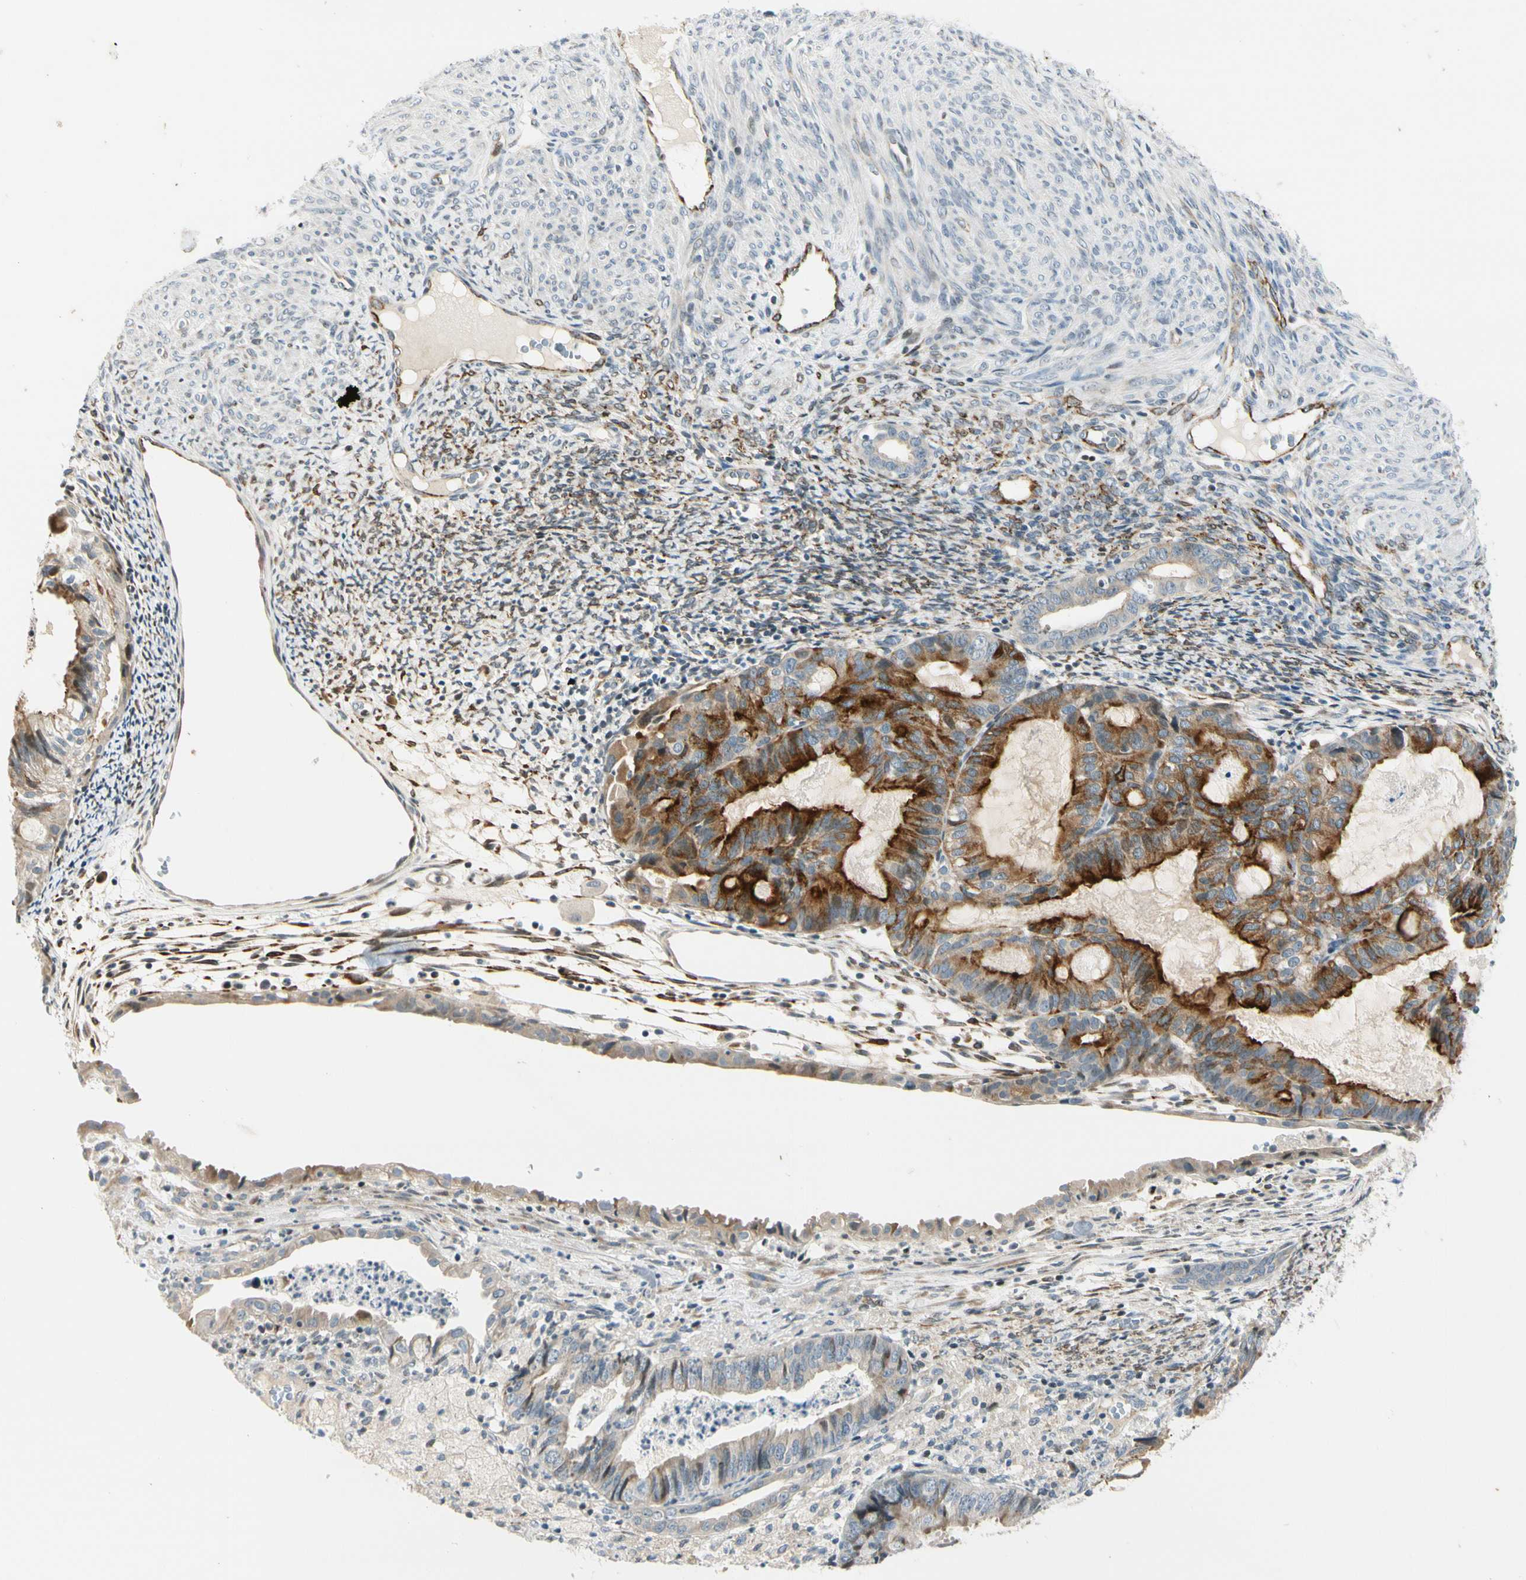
{"staining": {"intensity": "strong", "quantity": "<25%", "location": "cytoplasmic/membranous"}, "tissue": "cervical cancer", "cell_type": "Tumor cells", "image_type": "cancer", "snomed": [{"axis": "morphology", "description": "Normal tissue, NOS"}, {"axis": "morphology", "description": "Adenocarcinoma, NOS"}, {"axis": "topography", "description": "Cervix"}, {"axis": "topography", "description": "Endometrium"}], "caption": "Strong cytoplasmic/membranous staining is appreciated in approximately <25% of tumor cells in adenocarcinoma (cervical).", "gene": "NPDC1", "patient": {"sex": "female", "age": 86}}